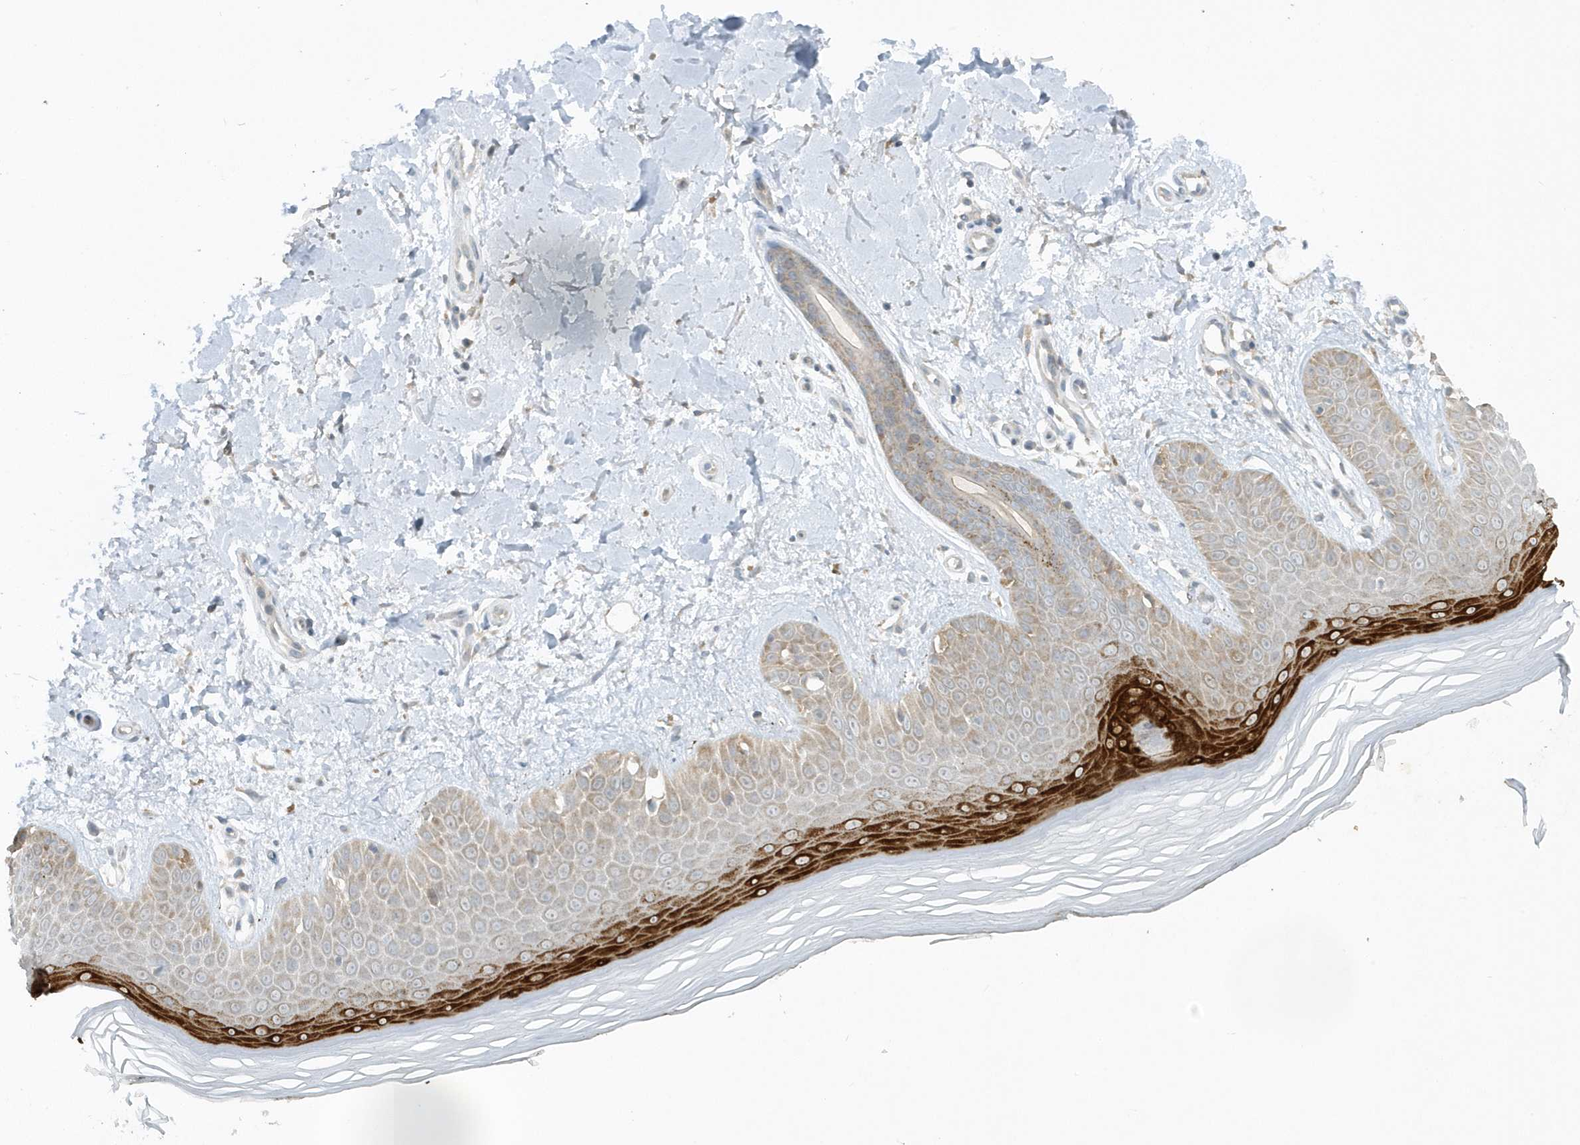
{"staining": {"intensity": "moderate", "quantity": "<25%", "location": "cytoplasmic/membranous"}, "tissue": "skin", "cell_type": "Fibroblasts", "image_type": "normal", "snomed": [{"axis": "morphology", "description": "Normal tissue, NOS"}, {"axis": "topography", "description": "Skin"}], "caption": "This image exhibits immunohistochemistry (IHC) staining of normal skin, with low moderate cytoplasmic/membranous staining in about <25% of fibroblasts.", "gene": "SCN3A", "patient": {"sex": "female", "age": 64}}